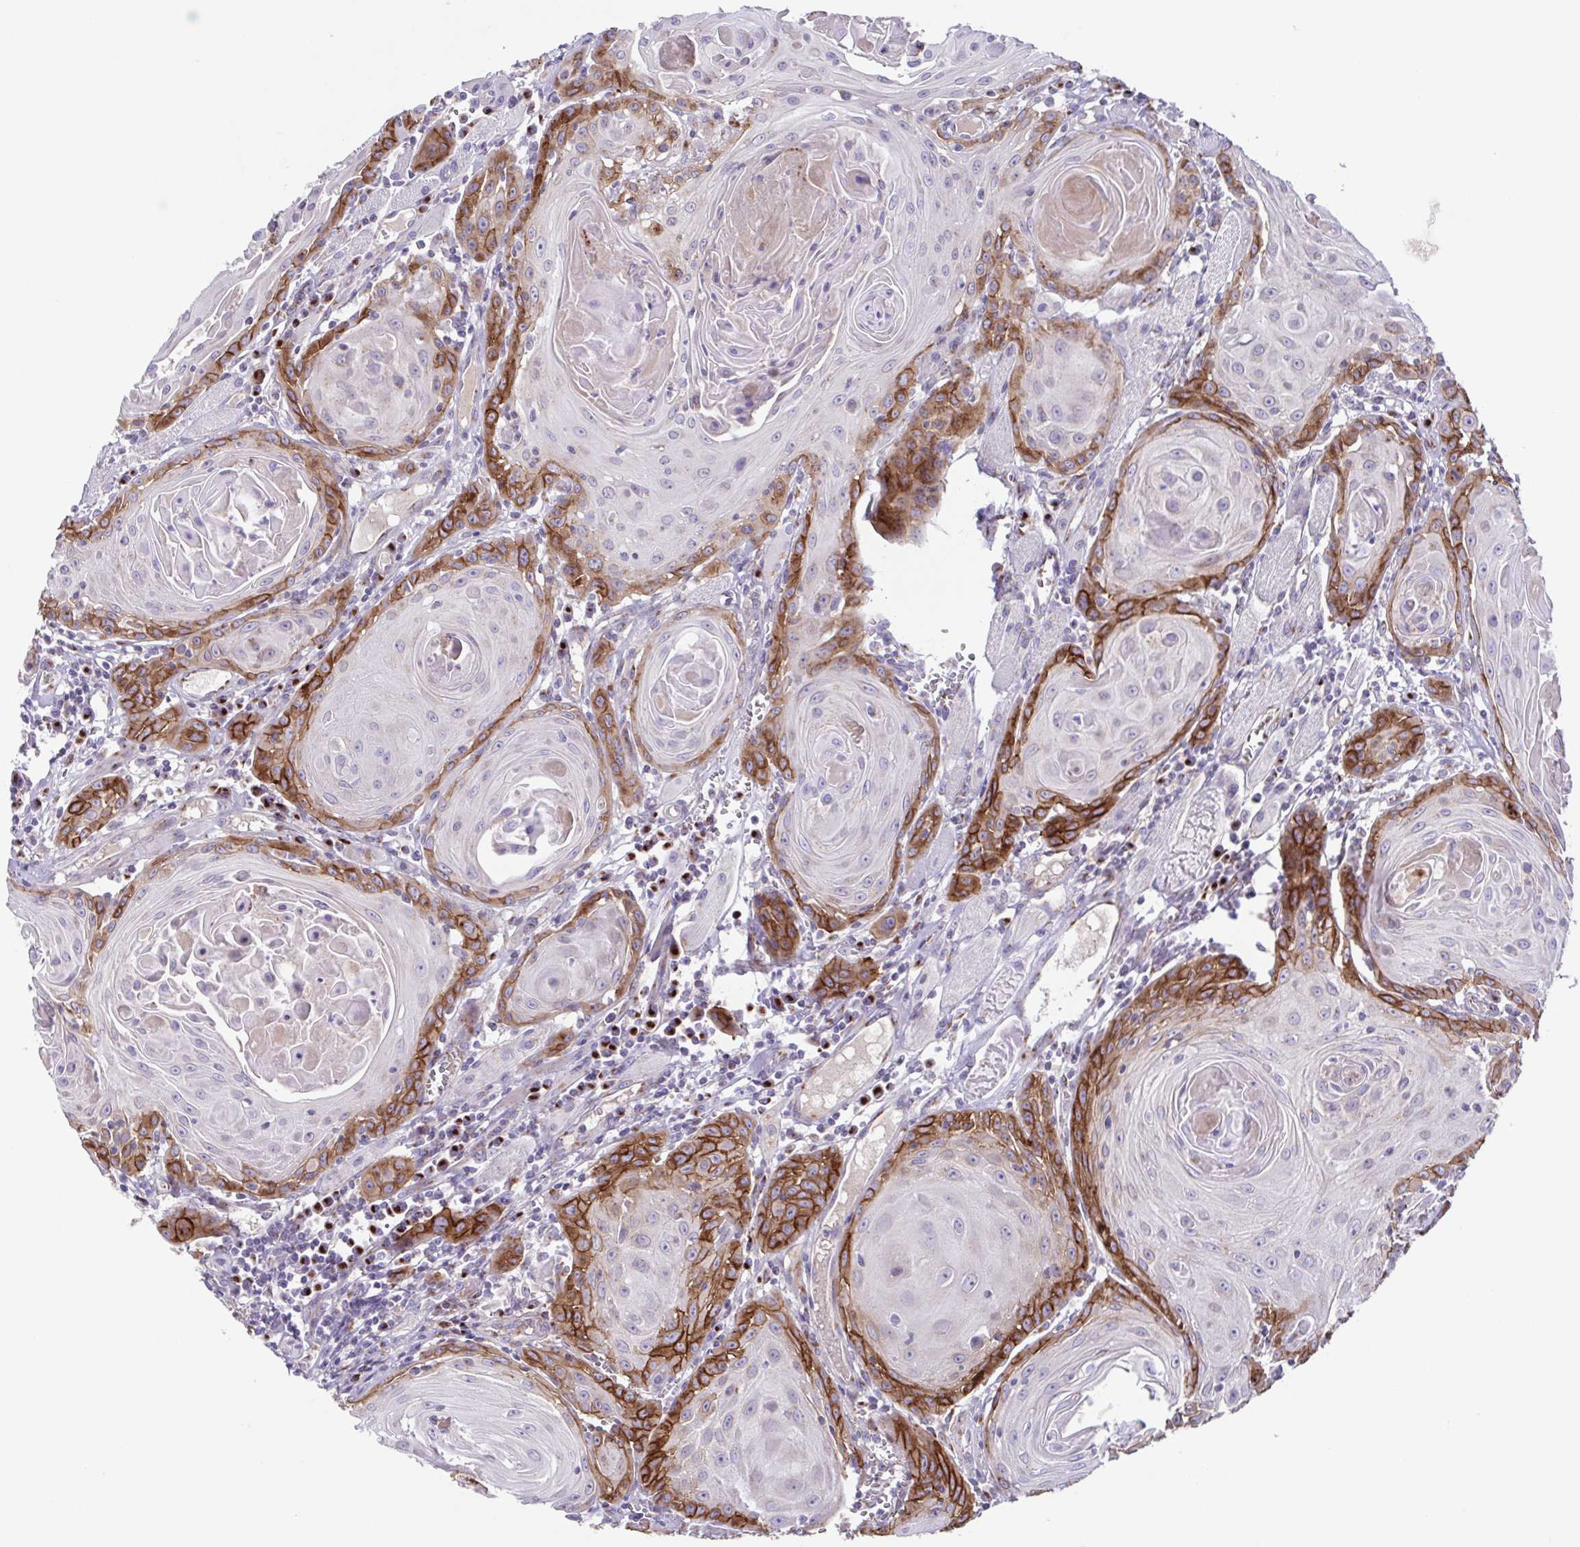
{"staining": {"intensity": "strong", "quantity": "<25%", "location": "cytoplasmic/membranous"}, "tissue": "head and neck cancer", "cell_type": "Tumor cells", "image_type": "cancer", "snomed": [{"axis": "morphology", "description": "Squamous cell carcinoma, NOS"}, {"axis": "topography", "description": "Head-Neck"}], "caption": "Immunohistochemical staining of human head and neck cancer shows medium levels of strong cytoplasmic/membranous protein staining in about <25% of tumor cells. Nuclei are stained in blue.", "gene": "COL17A1", "patient": {"sex": "female", "age": 80}}